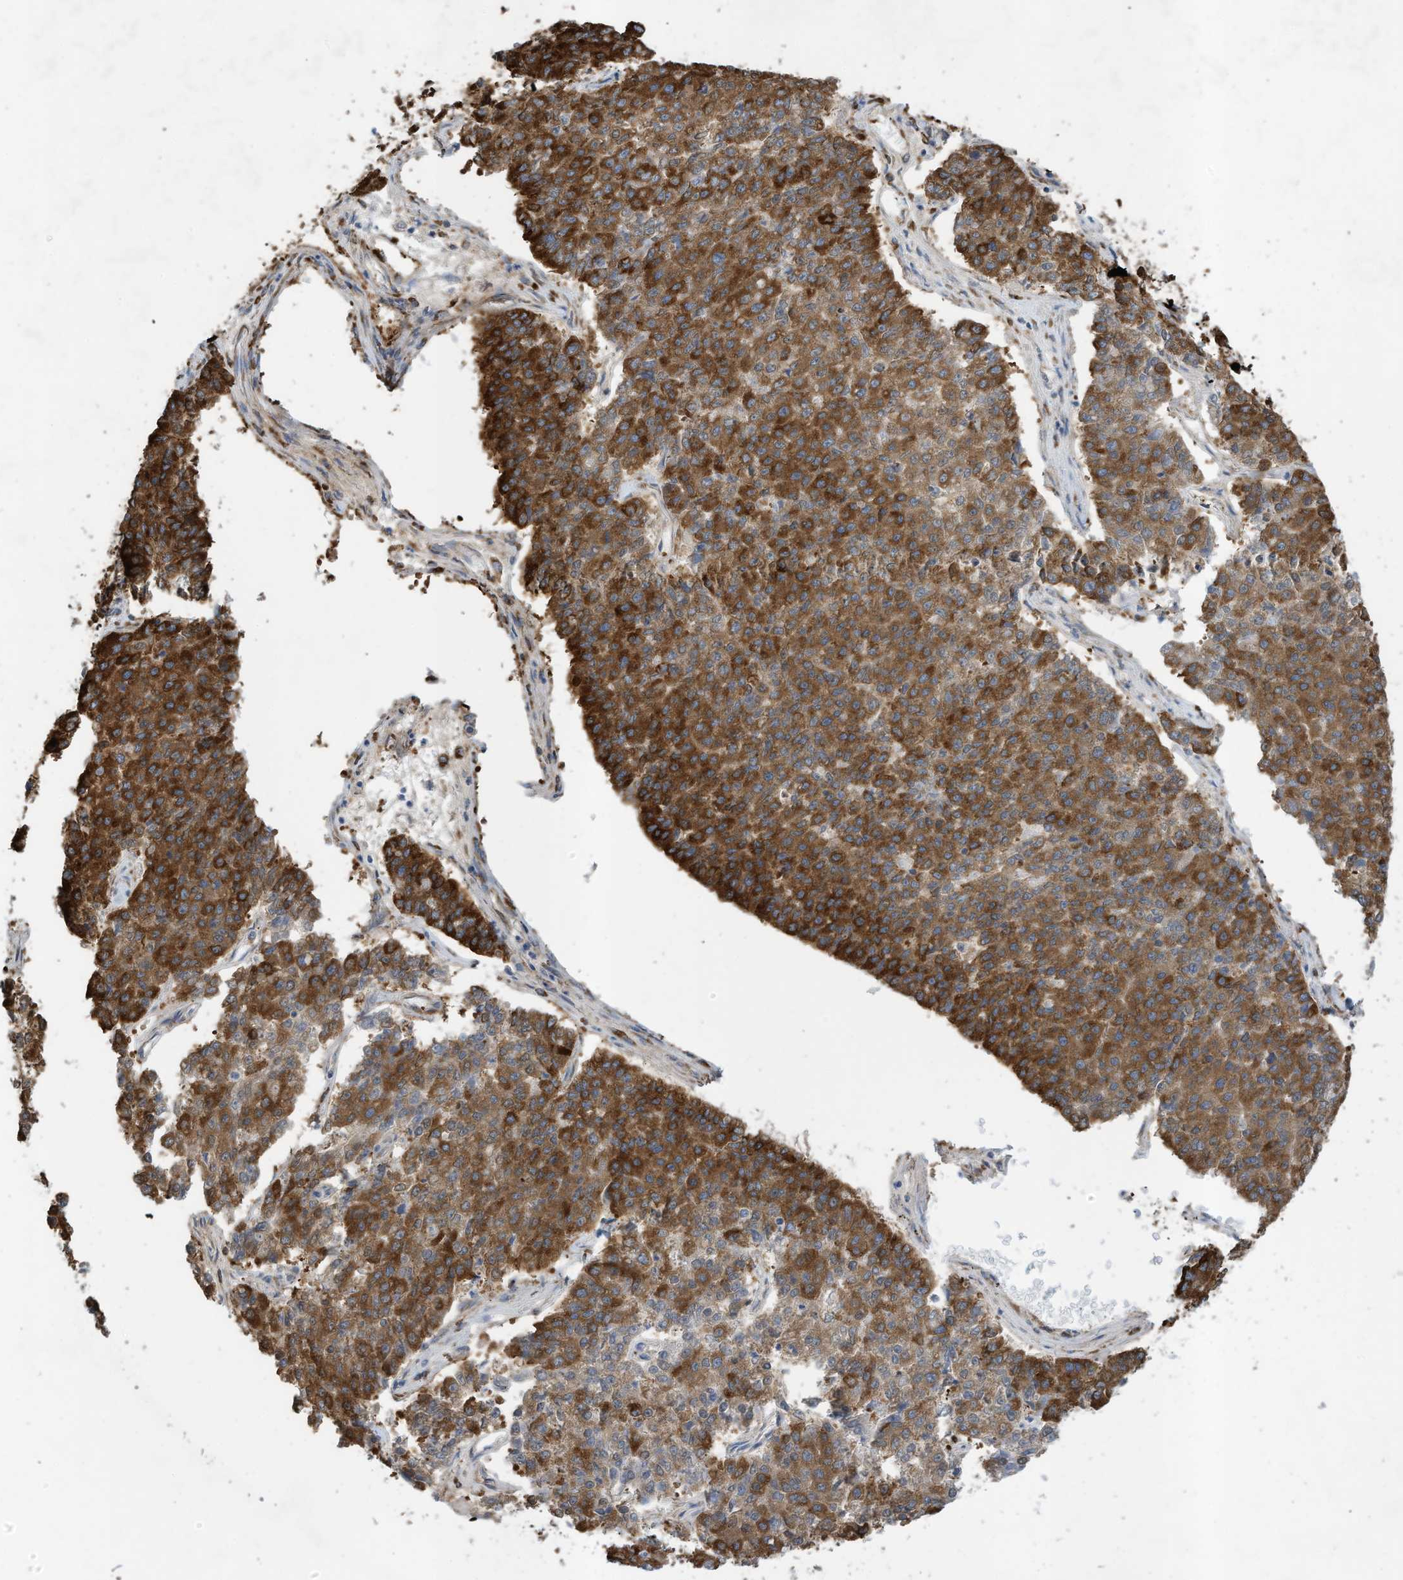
{"staining": {"intensity": "strong", "quantity": ">75%", "location": "cytoplasmic/membranous"}, "tissue": "pancreatic cancer", "cell_type": "Tumor cells", "image_type": "cancer", "snomed": [{"axis": "morphology", "description": "Adenocarcinoma, NOS"}, {"axis": "topography", "description": "Pancreas"}], "caption": "Immunohistochemistry micrograph of human pancreatic cancer (adenocarcinoma) stained for a protein (brown), which reveals high levels of strong cytoplasmic/membranous staining in approximately >75% of tumor cells.", "gene": "ZBTB45", "patient": {"sex": "male", "age": 50}}